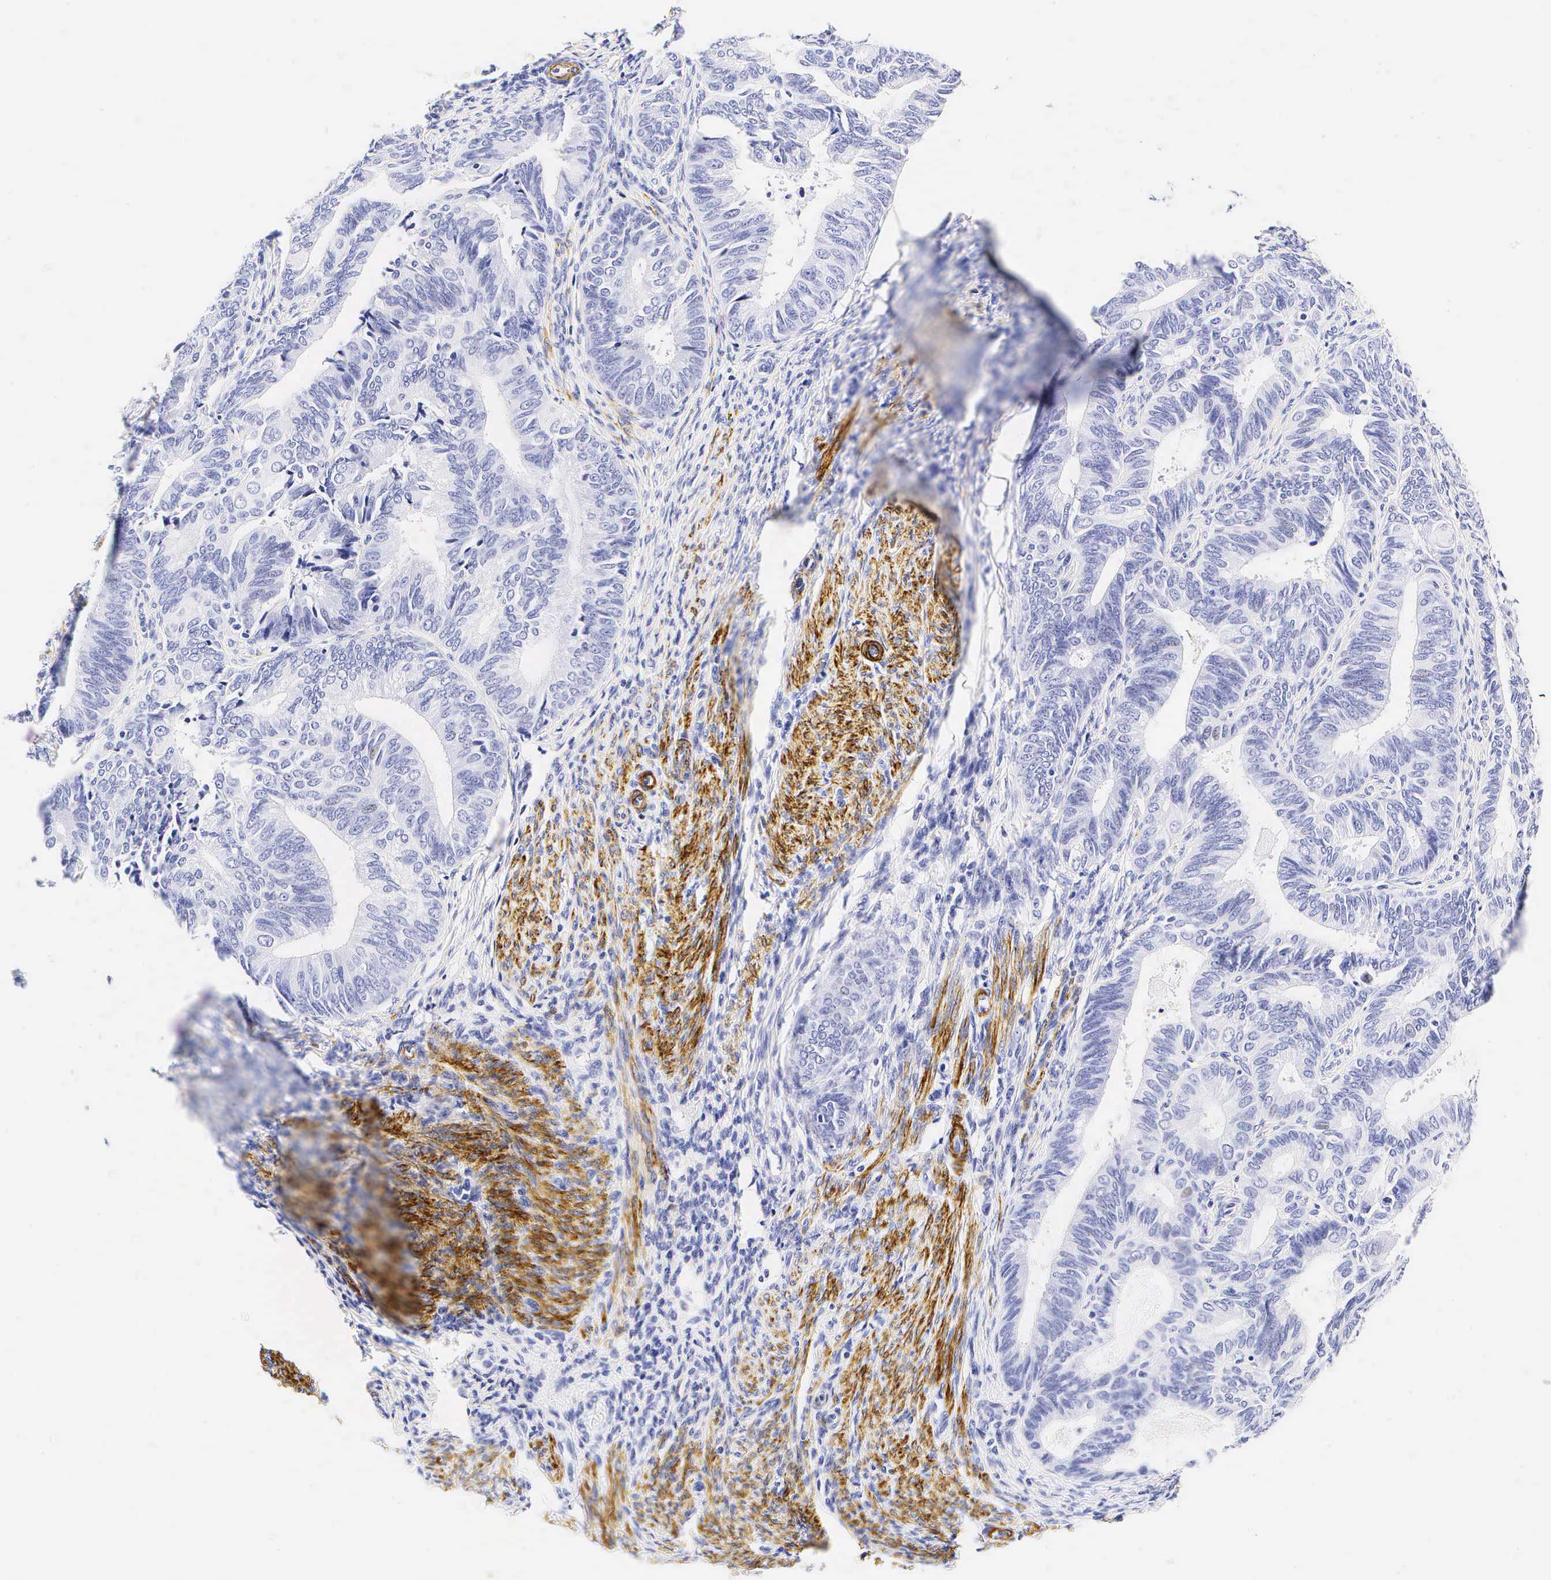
{"staining": {"intensity": "negative", "quantity": "none", "location": "none"}, "tissue": "endometrial cancer", "cell_type": "Tumor cells", "image_type": "cancer", "snomed": [{"axis": "morphology", "description": "Adenocarcinoma, NOS"}, {"axis": "topography", "description": "Endometrium"}], "caption": "There is no significant expression in tumor cells of endometrial cancer (adenocarcinoma).", "gene": "CALD1", "patient": {"sex": "female", "age": 63}}